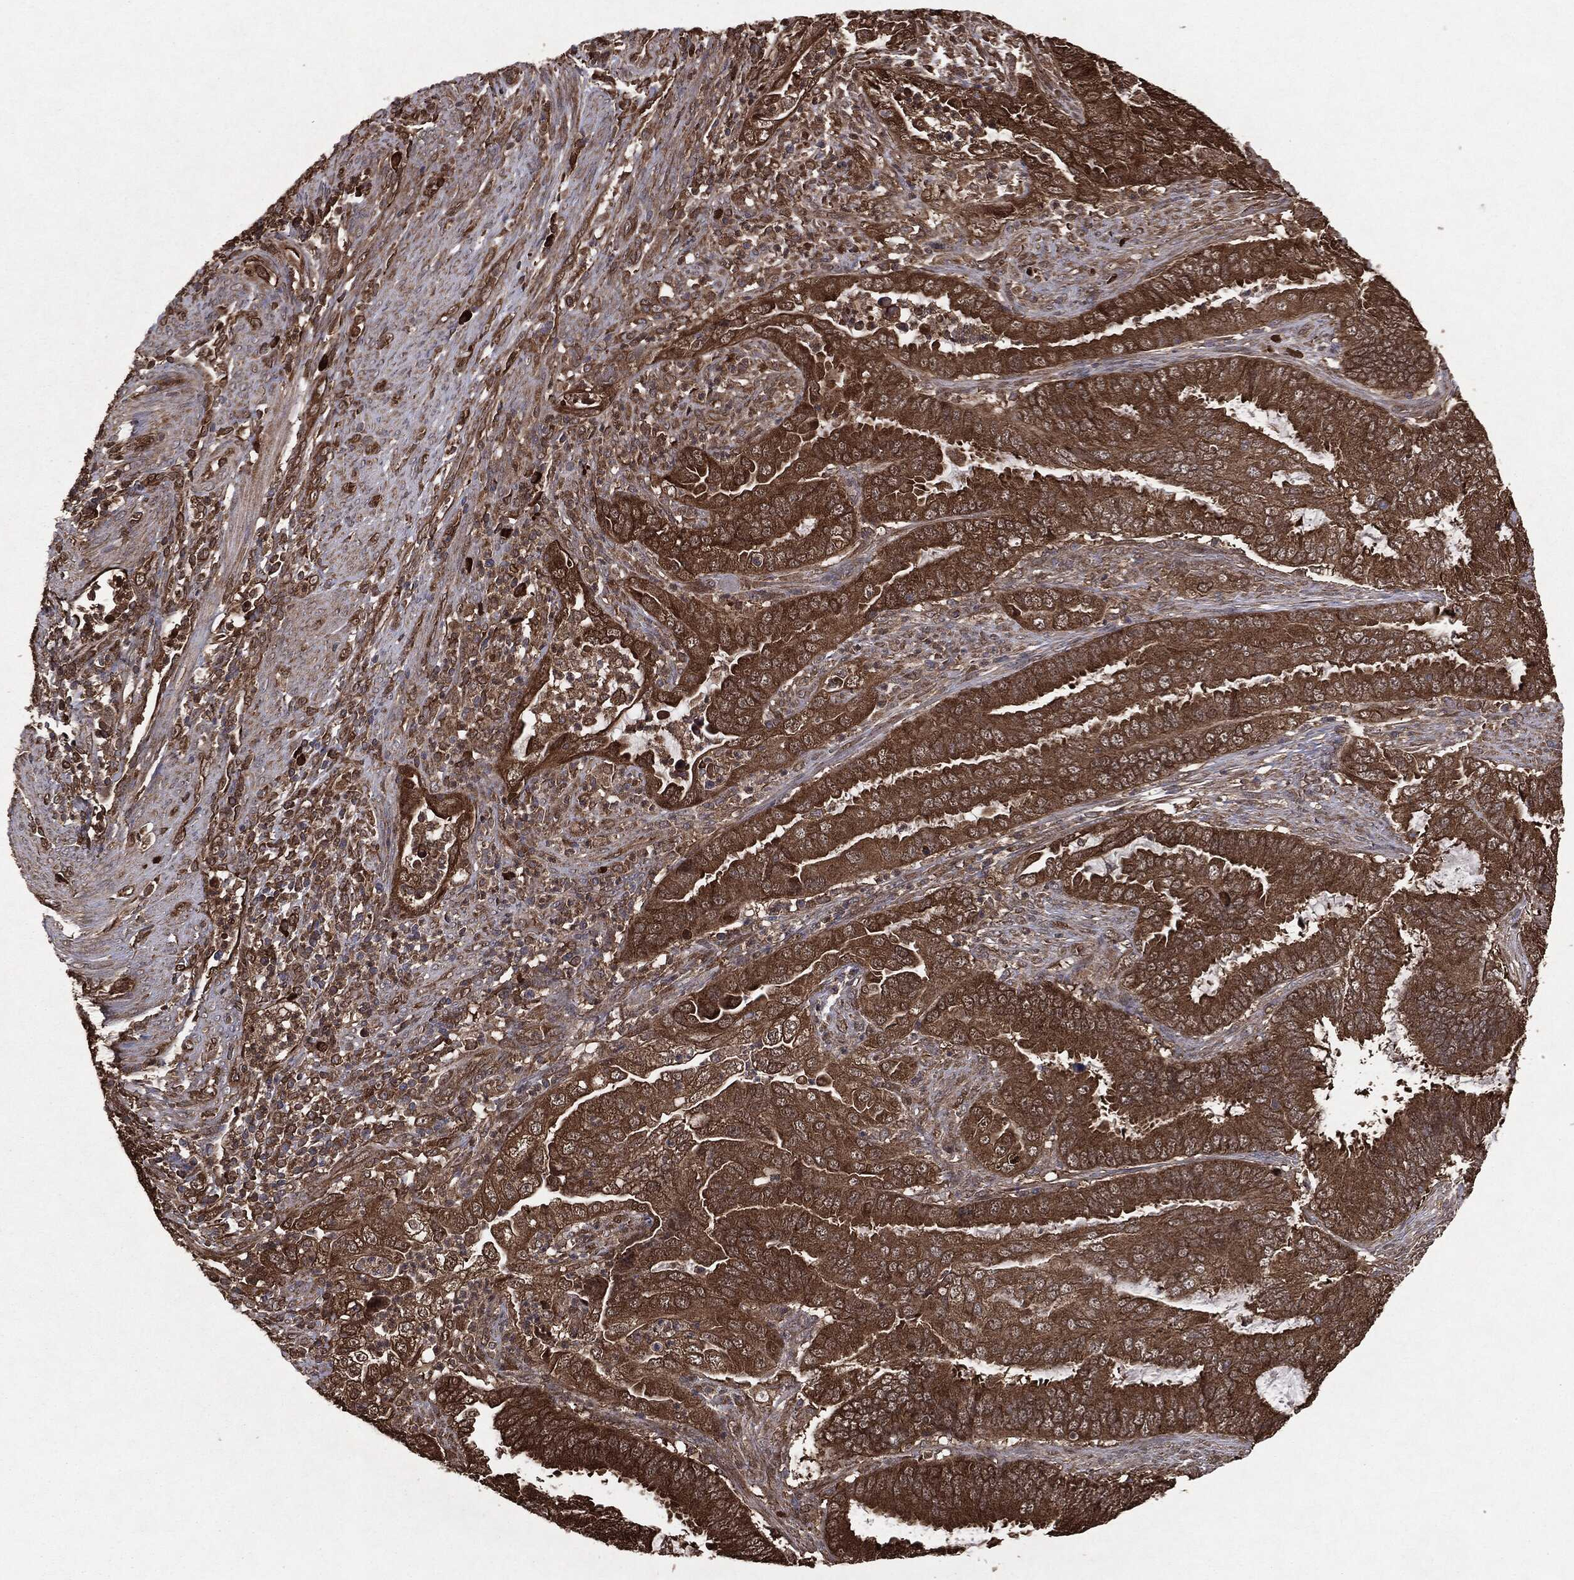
{"staining": {"intensity": "strong", "quantity": ">75%", "location": "cytoplasmic/membranous"}, "tissue": "endometrial cancer", "cell_type": "Tumor cells", "image_type": "cancer", "snomed": [{"axis": "morphology", "description": "Adenocarcinoma, NOS"}, {"axis": "topography", "description": "Endometrium"}], "caption": "Immunohistochemical staining of human endometrial cancer (adenocarcinoma) displays high levels of strong cytoplasmic/membranous staining in approximately >75% of tumor cells.", "gene": "NME1", "patient": {"sex": "female", "age": 51}}